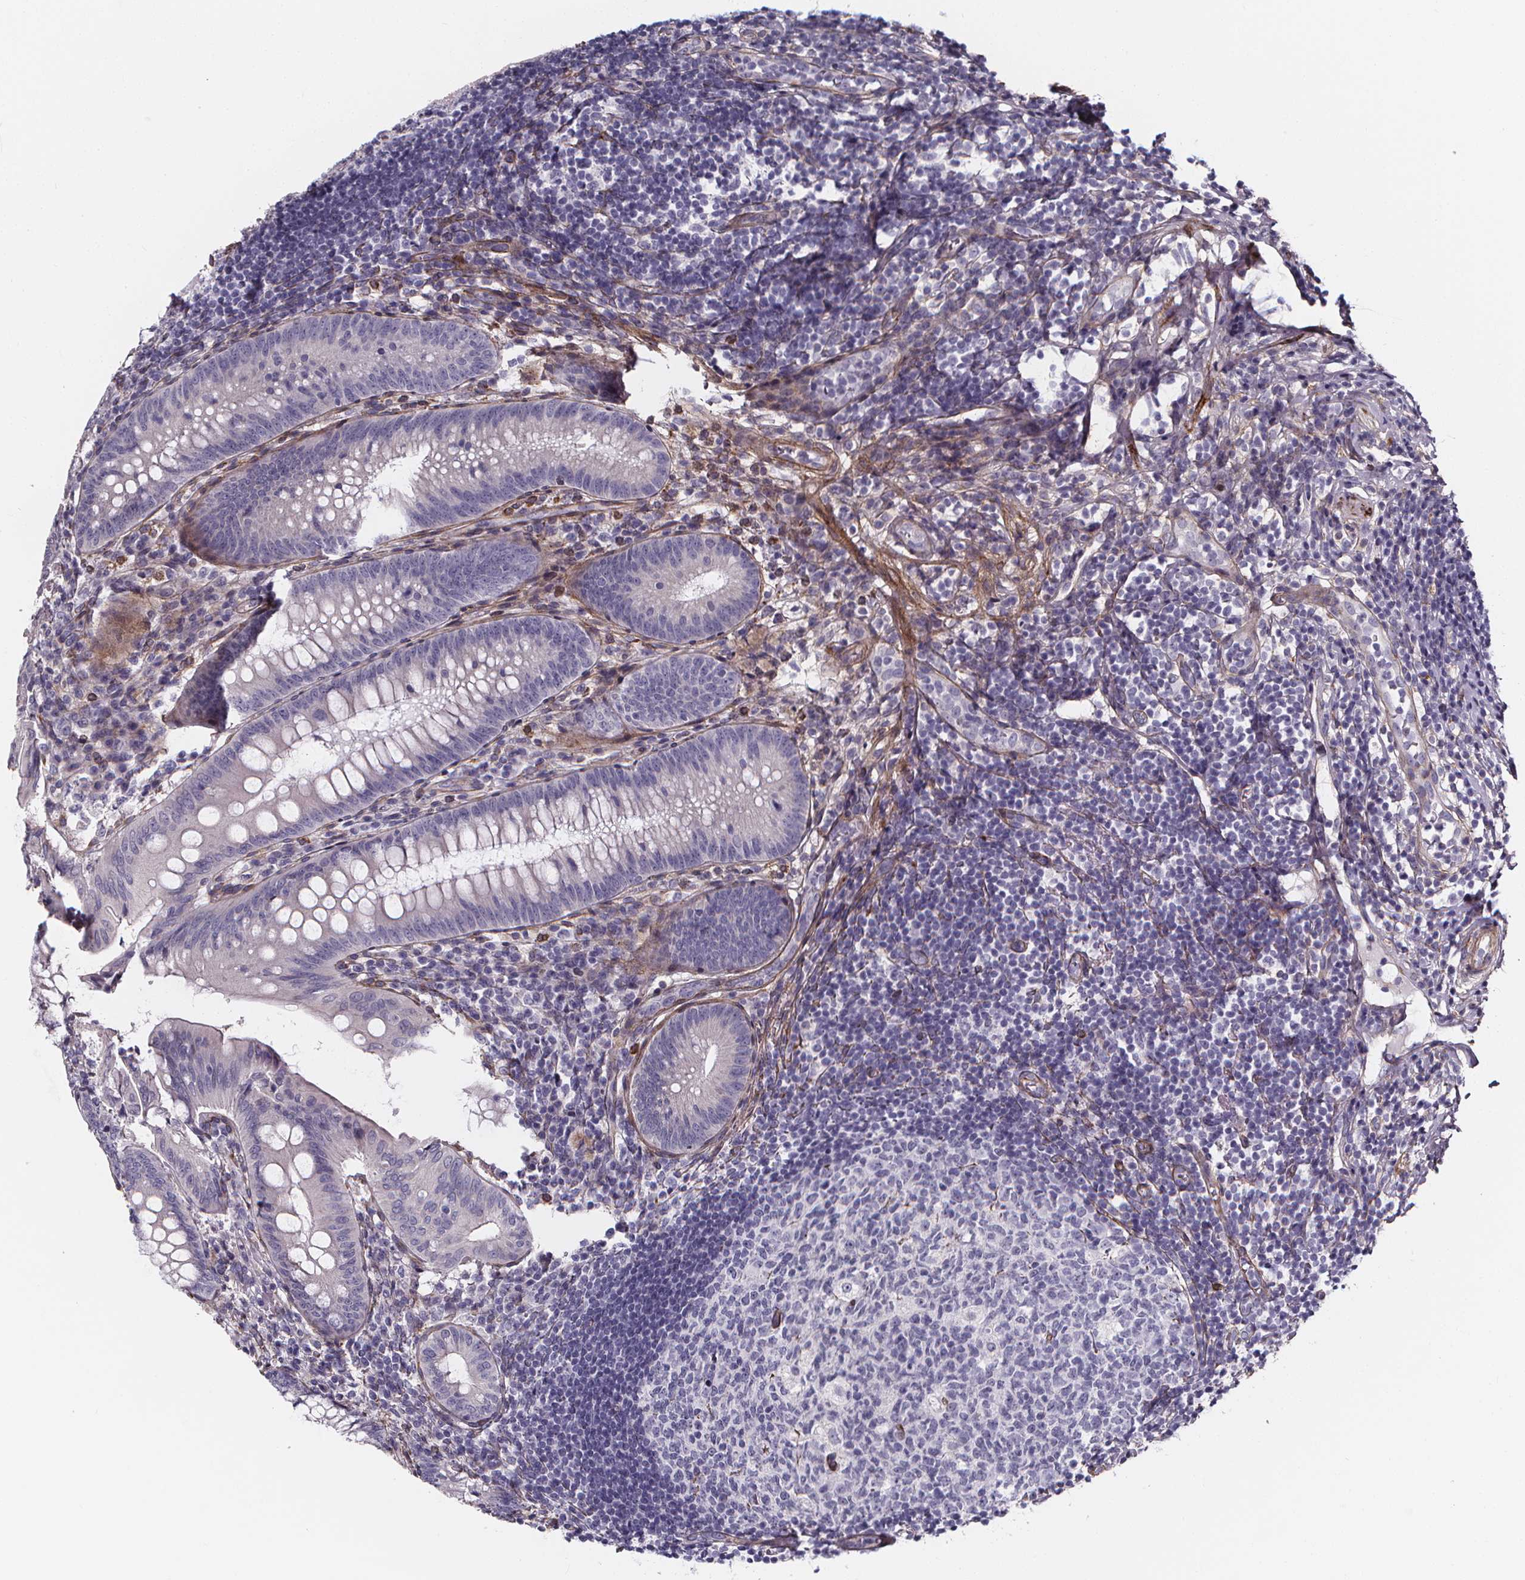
{"staining": {"intensity": "negative", "quantity": "none", "location": "none"}, "tissue": "appendix", "cell_type": "Glandular cells", "image_type": "normal", "snomed": [{"axis": "morphology", "description": "Normal tissue, NOS"}, {"axis": "morphology", "description": "Inflammation, NOS"}, {"axis": "topography", "description": "Appendix"}], "caption": "Protein analysis of normal appendix reveals no significant expression in glandular cells. The staining is performed using DAB brown chromogen with nuclei counter-stained in using hematoxylin.", "gene": "AEBP1", "patient": {"sex": "male", "age": 16}}